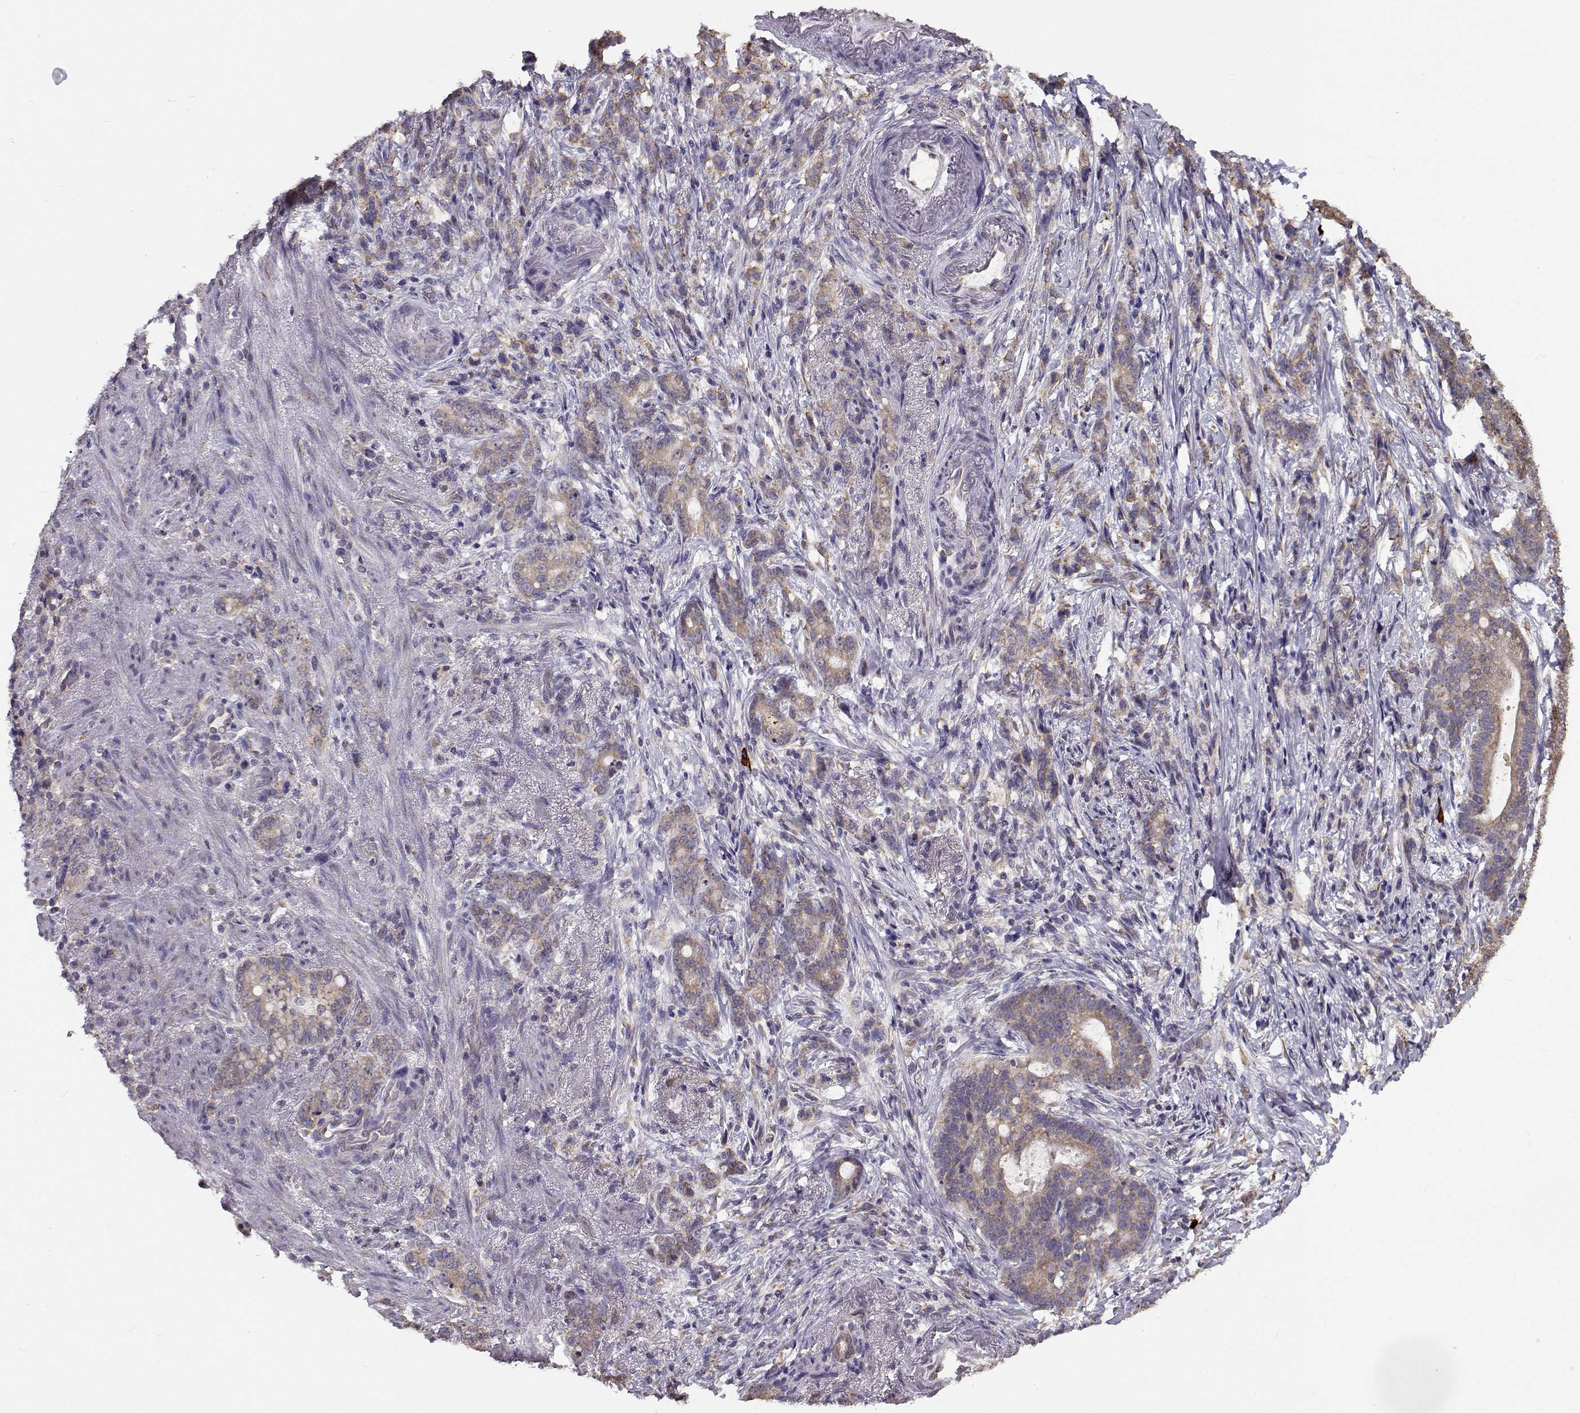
{"staining": {"intensity": "moderate", "quantity": ">75%", "location": "cytoplasmic/membranous"}, "tissue": "stomach cancer", "cell_type": "Tumor cells", "image_type": "cancer", "snomed": [{"axis": "morphology", "description": "Adenocarcinoma, NOS"}, {"axis": "topography", "description": "Stomach, lower"}], "caption": "Tumor cells show medium levels of moderate cytoplasmic/membranous staining in about >75% of cells in adenocarcinoma (stomach).", "gene": "BEND6", "patient": {"sex": "male", "age": 88}}